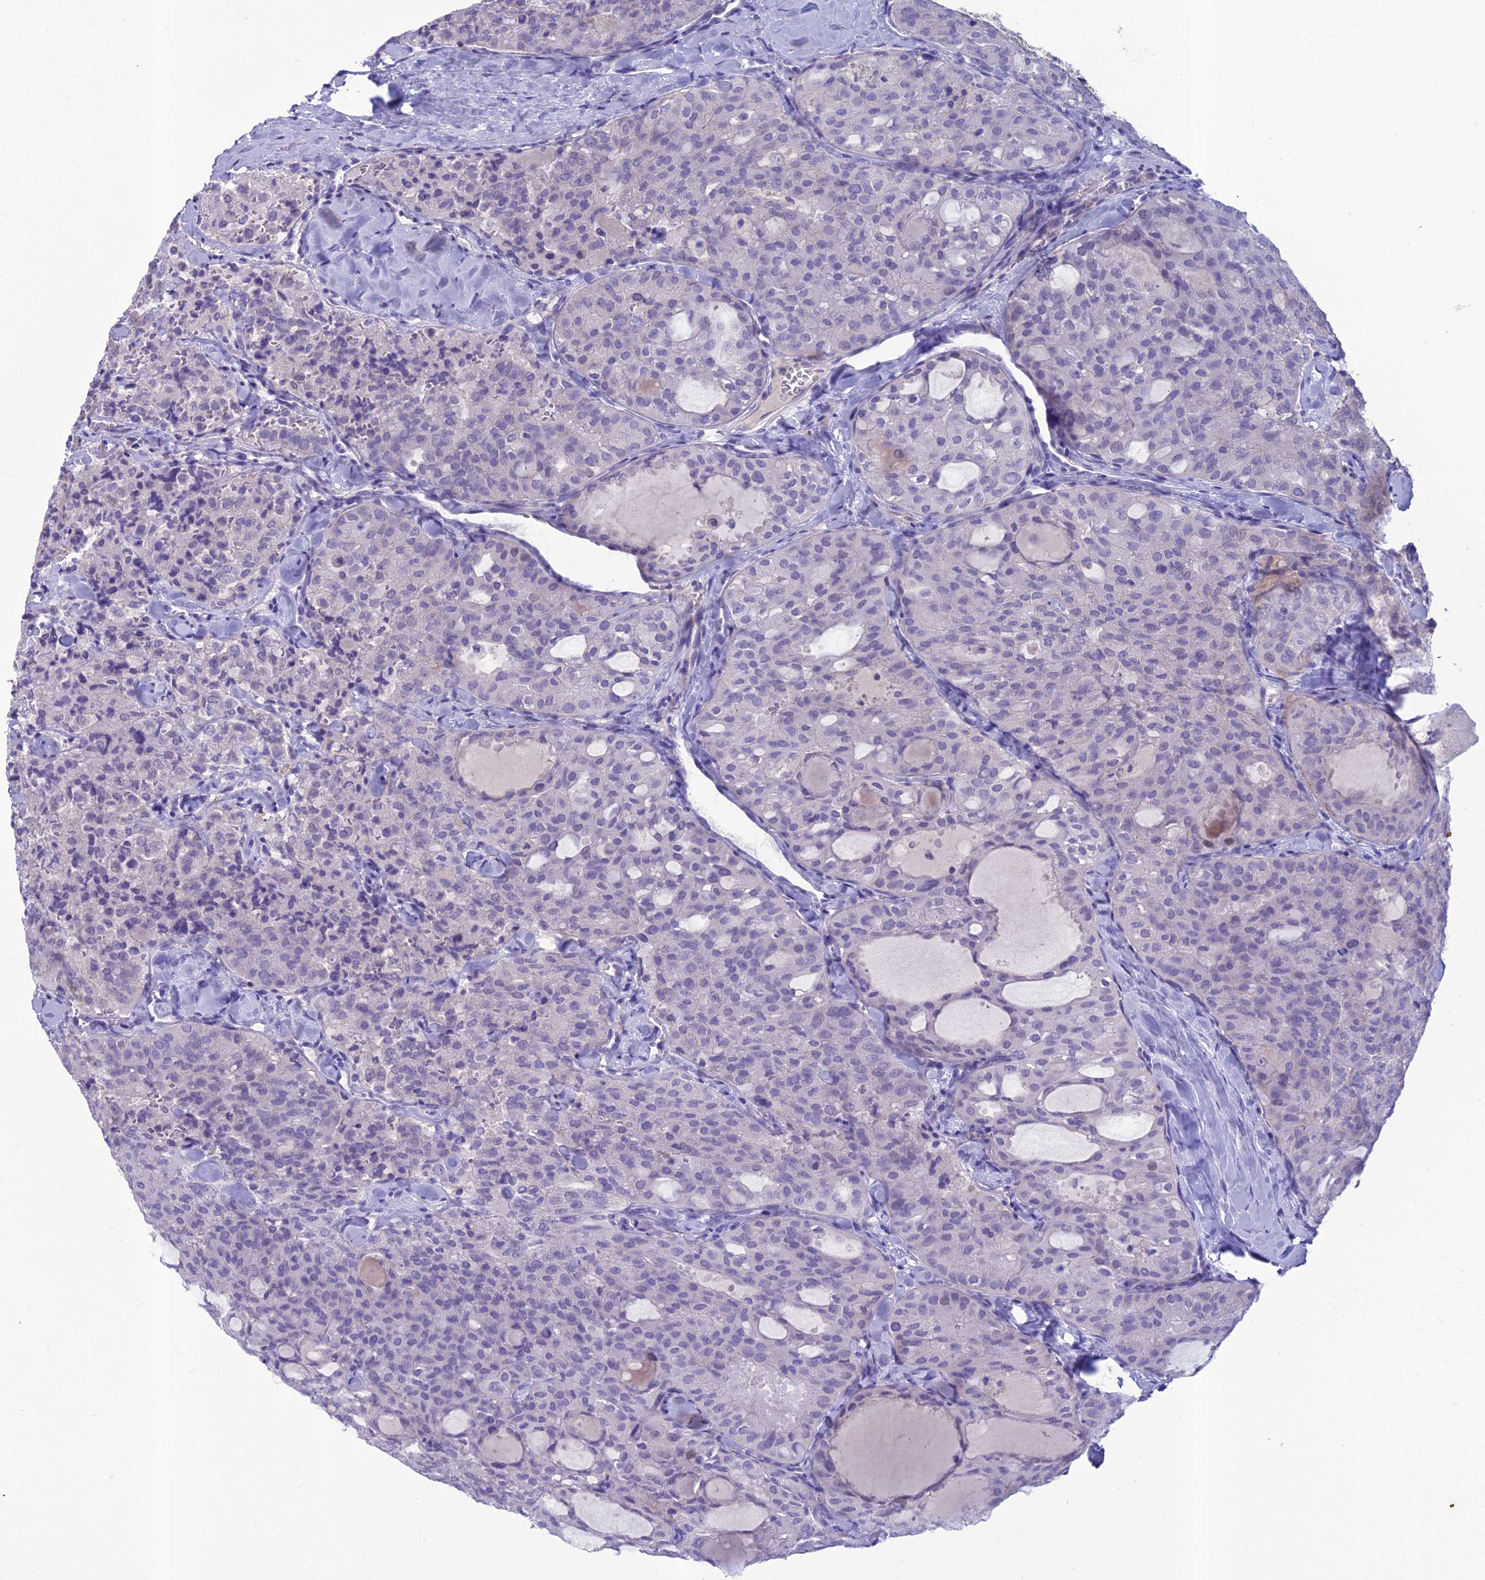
{"staining": {"intensity": "negative", "quantity": "none", "location": "none"}, "tissue": "thyroid cancer", "cell_type": "Tumor cells", "image_type": "cancer", "snomed": [{"axis": "morphology", "description": "Follicular adenoma carcinoma, NOS"}, {"axis": "topography", "description": "Thyroid gland"}], "caption": "Tumor cells are negative for protein expression in human follicular adenoma carcinoma (thyroid).", "gene": "IFT172", "patient": {"sex": "male", "age": 75}}